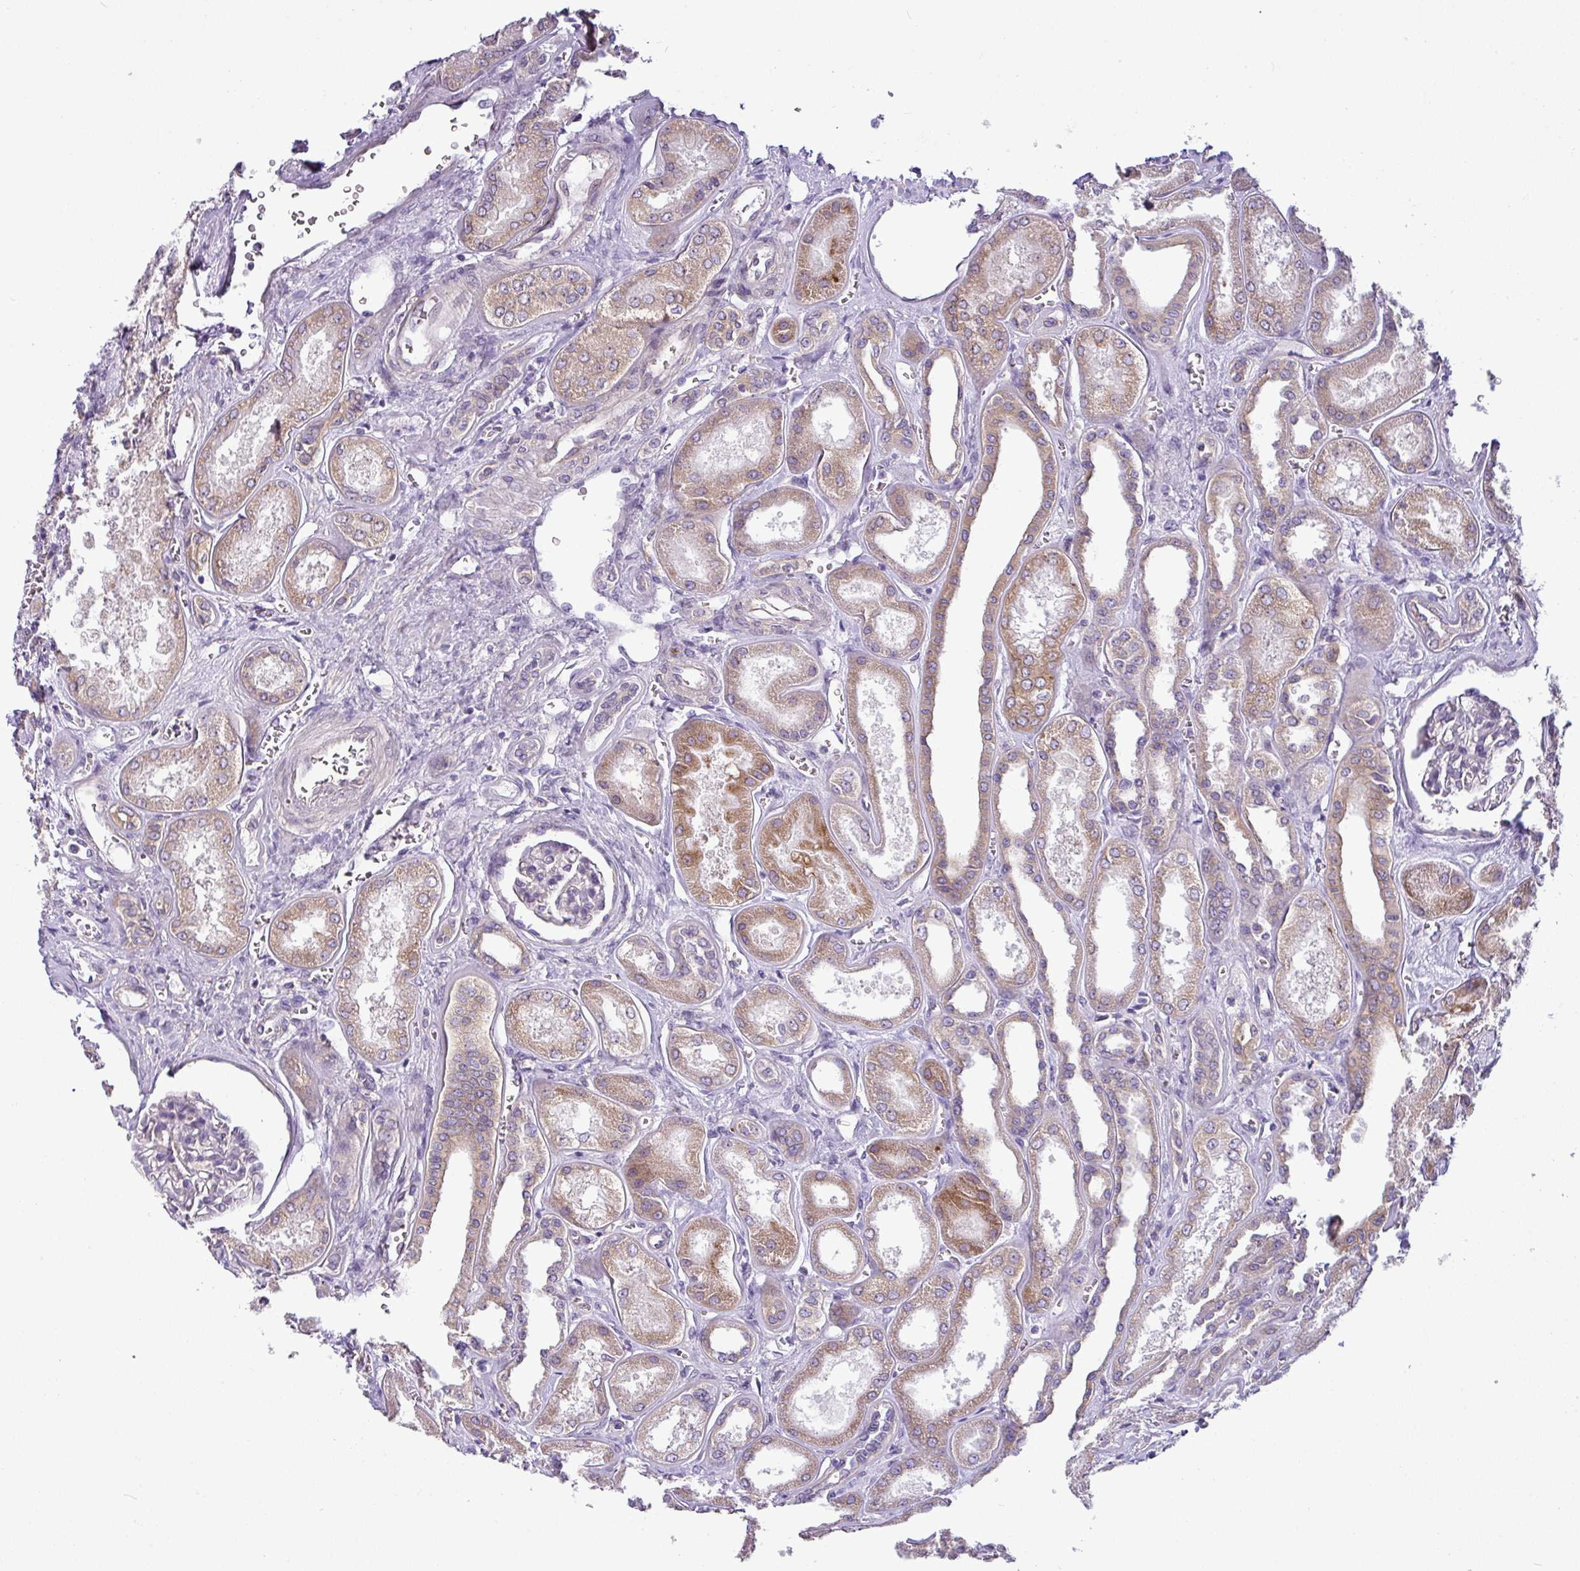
{"staining": {"intensity": "negative", "quantity": "none", "location": "none"}, "tissue": "kidney", "cell_type": "Cells in glomeruli", "image_type": "normal", "snomed": [{"axis": "morphology", "description": "Normal tissue, NOS"}, {"axis": "morphology", "description": "Adenocarcinoma, NOS"}, {"axis": "topography", "description": "Kidney"}], "caption": "Immunohistochemistry photomicrograph of benign human kidney stained for a protein (brown), which reveals no expression in cells in glomeruli.", "gene": "TOR1AIP2", "patient": {"sex": "female", "age": 68}}